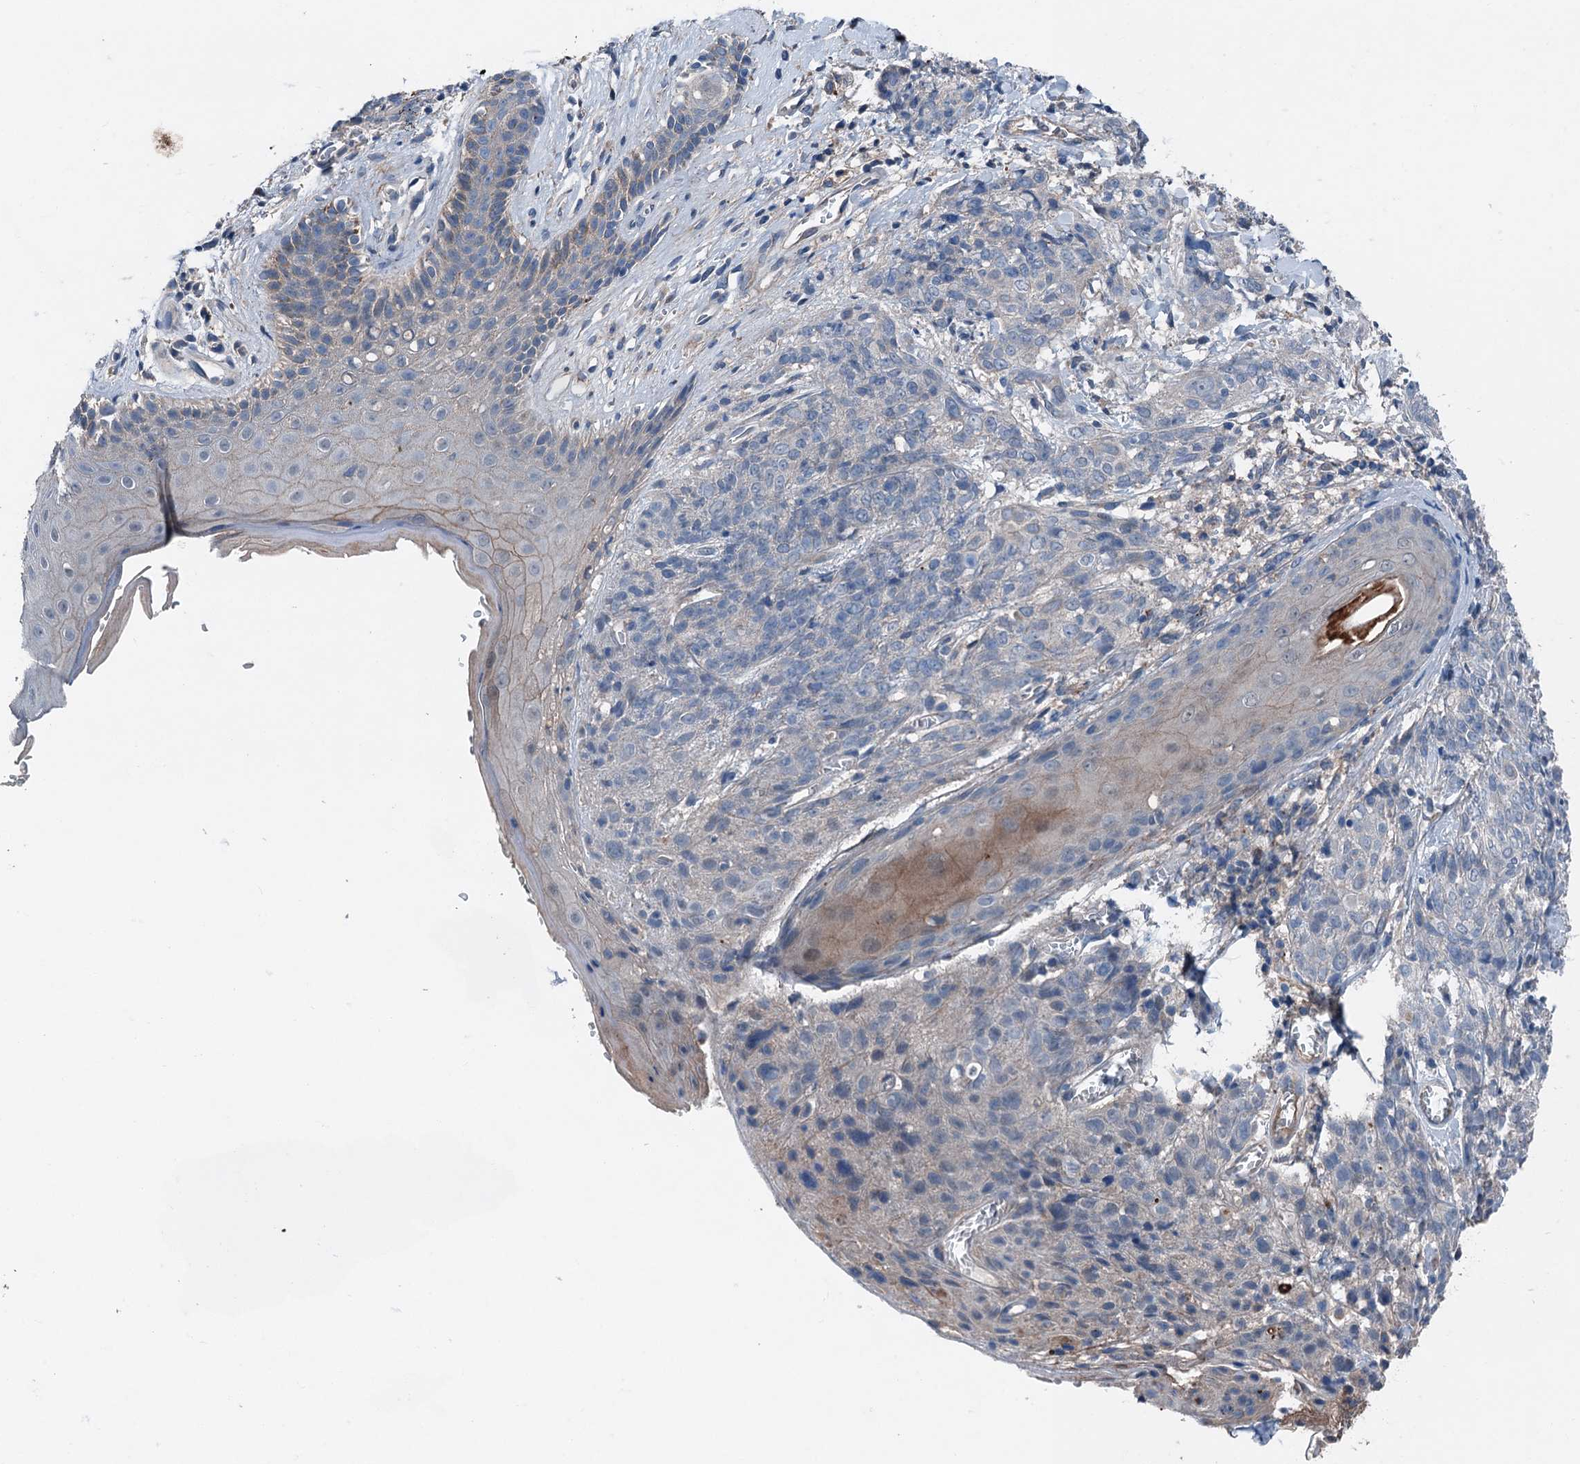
{"staining": {"intensity": "negative", "quantity": "none", "location": "none"}, "tissue": "skin cancer", "cell_type": "Tumor cells", "image_type": "cancer", "snomed": [{"axis": "morphology", "description": "Squamous cell carcinoma, NOS"}, {"axis": "topography", "description": "Skin"}, {"axis": "topography", "description": "Vulva"}], "caption": "A high-resolution histopathology image shows IHC staining of skin cancer (squamous cell carcinoma), which reveals no significant positivity in tumor cells. Brightfield microscopy of IHC stained with DAB (3,3'-diaminobenzidine) (brown) and hematoxylin (blue), captured at high magnification.", "gene": "SLC2A10", "patient": {"sex": "female", "age": 85}}